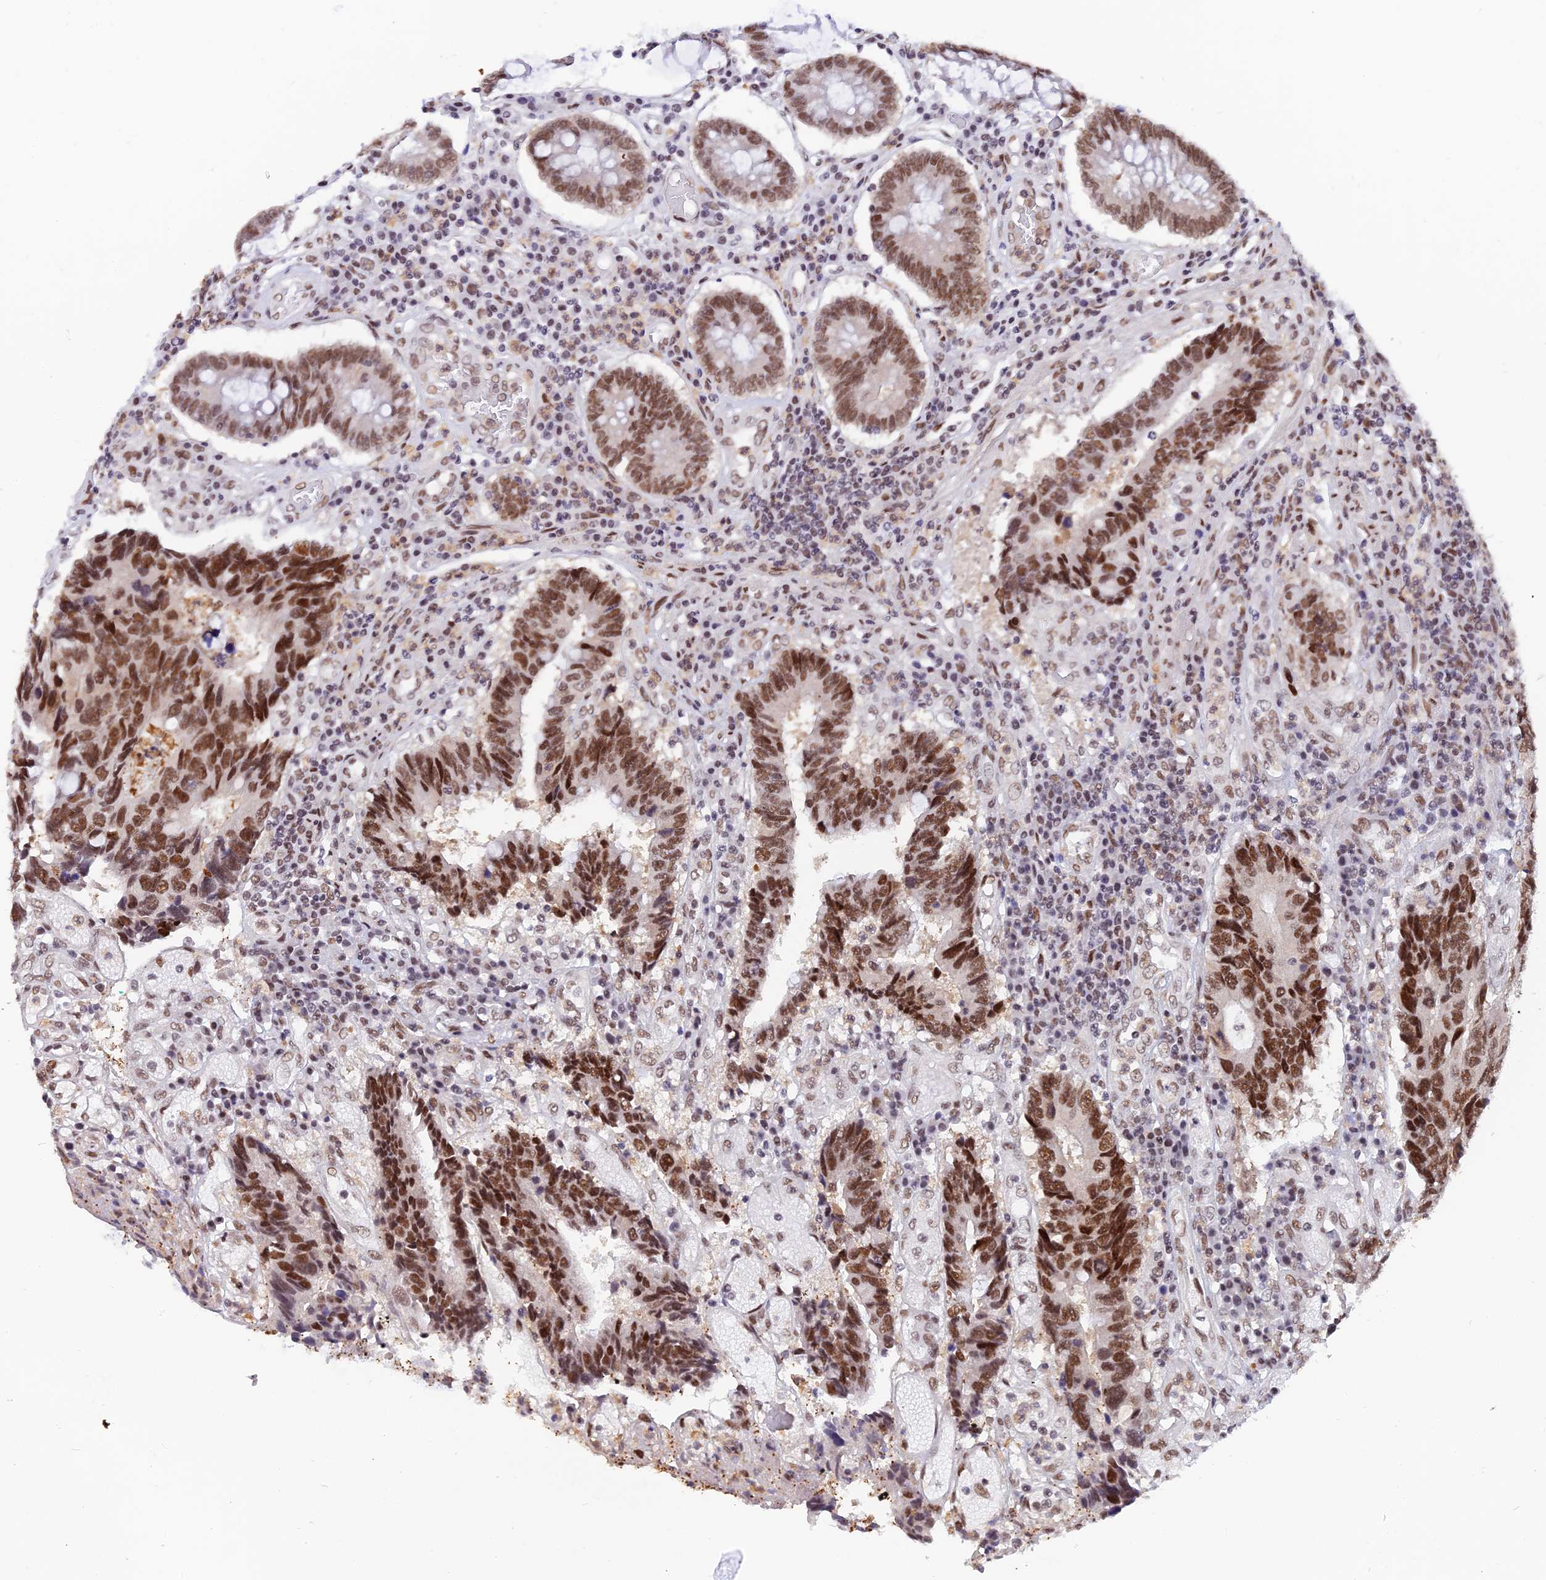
{"staining": {"intensity": "moderate", "quantity": ">75%", "location": "nuclear"}, "tissue": "colorectal cancer", "cell_type": "Tumor cells", "image_type": "cancer", "snomed": [{"axis": "morphology", "description": "Adenocarcinoma, NOS"}, {"axis": "topography", "description": "Rectum"}], "caption": "Immunohistochemical staining of colorectal cancer exhibits medium levels of moderate nuclear protein positivity in about >75% of tumor cells.", "gene": "DPY30", "patient": {"sex": "male", "age": 84}}